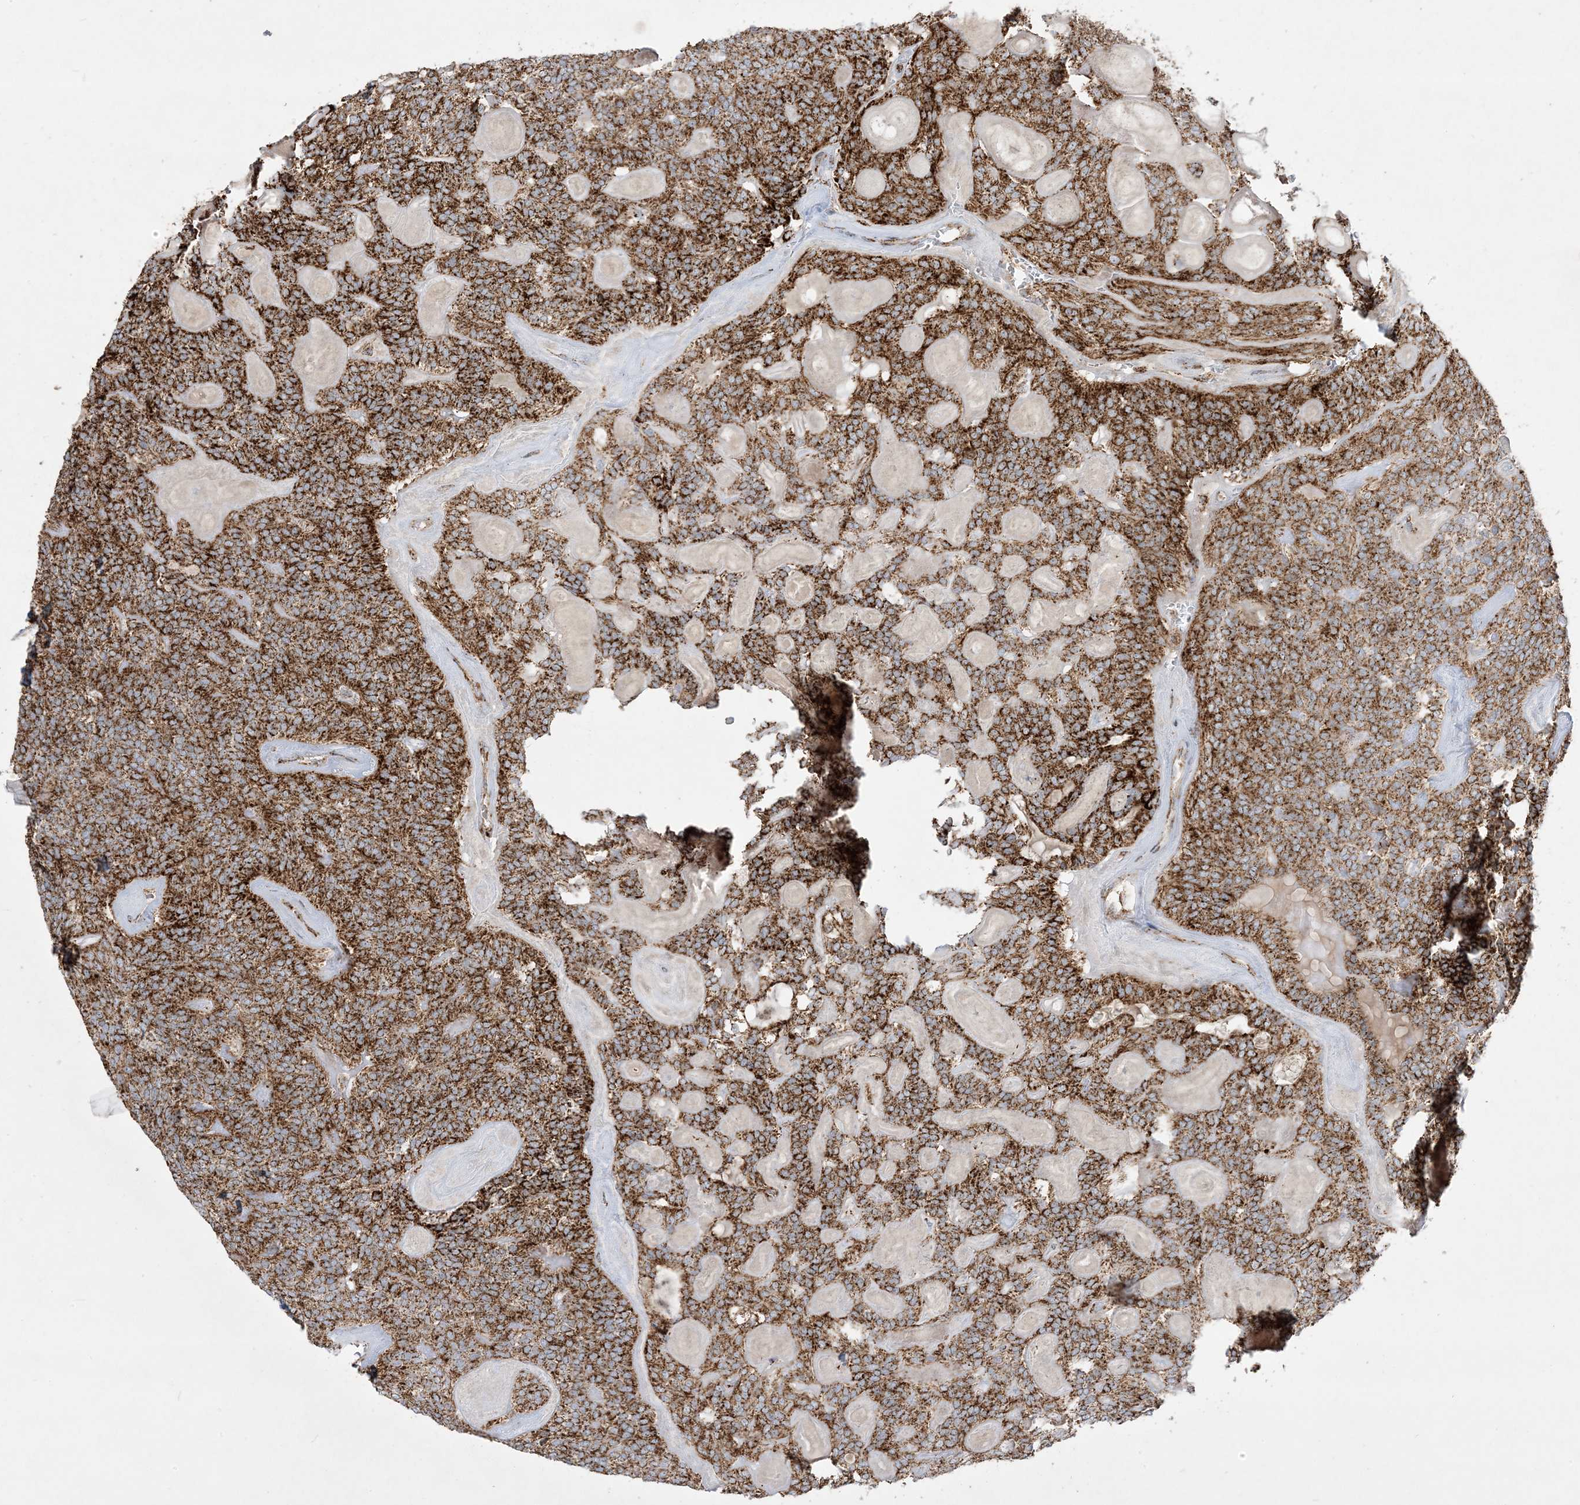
{"staining": {"intensity": "strong", "quantity": ">75%", "location": "cytoplasmic/membranous"}, "tissue": "head and neck cancer", "cell_type": "Tumor cells", "image_type": "cancer", "snomed": [{"axis": "morphology", "description": "Adenocarcinoma, NOS"}, {"axis": "topography", "description": "Head-Neck"}], "caption": "Immunohistochemical staining of human head and neck cancer shows high levels of strong cytoplasmic/membranous protein staining in approximately >75% of tumor cells.", "gene": "NDUFAF3", "patient": {"sex": "male", "age": 66}}